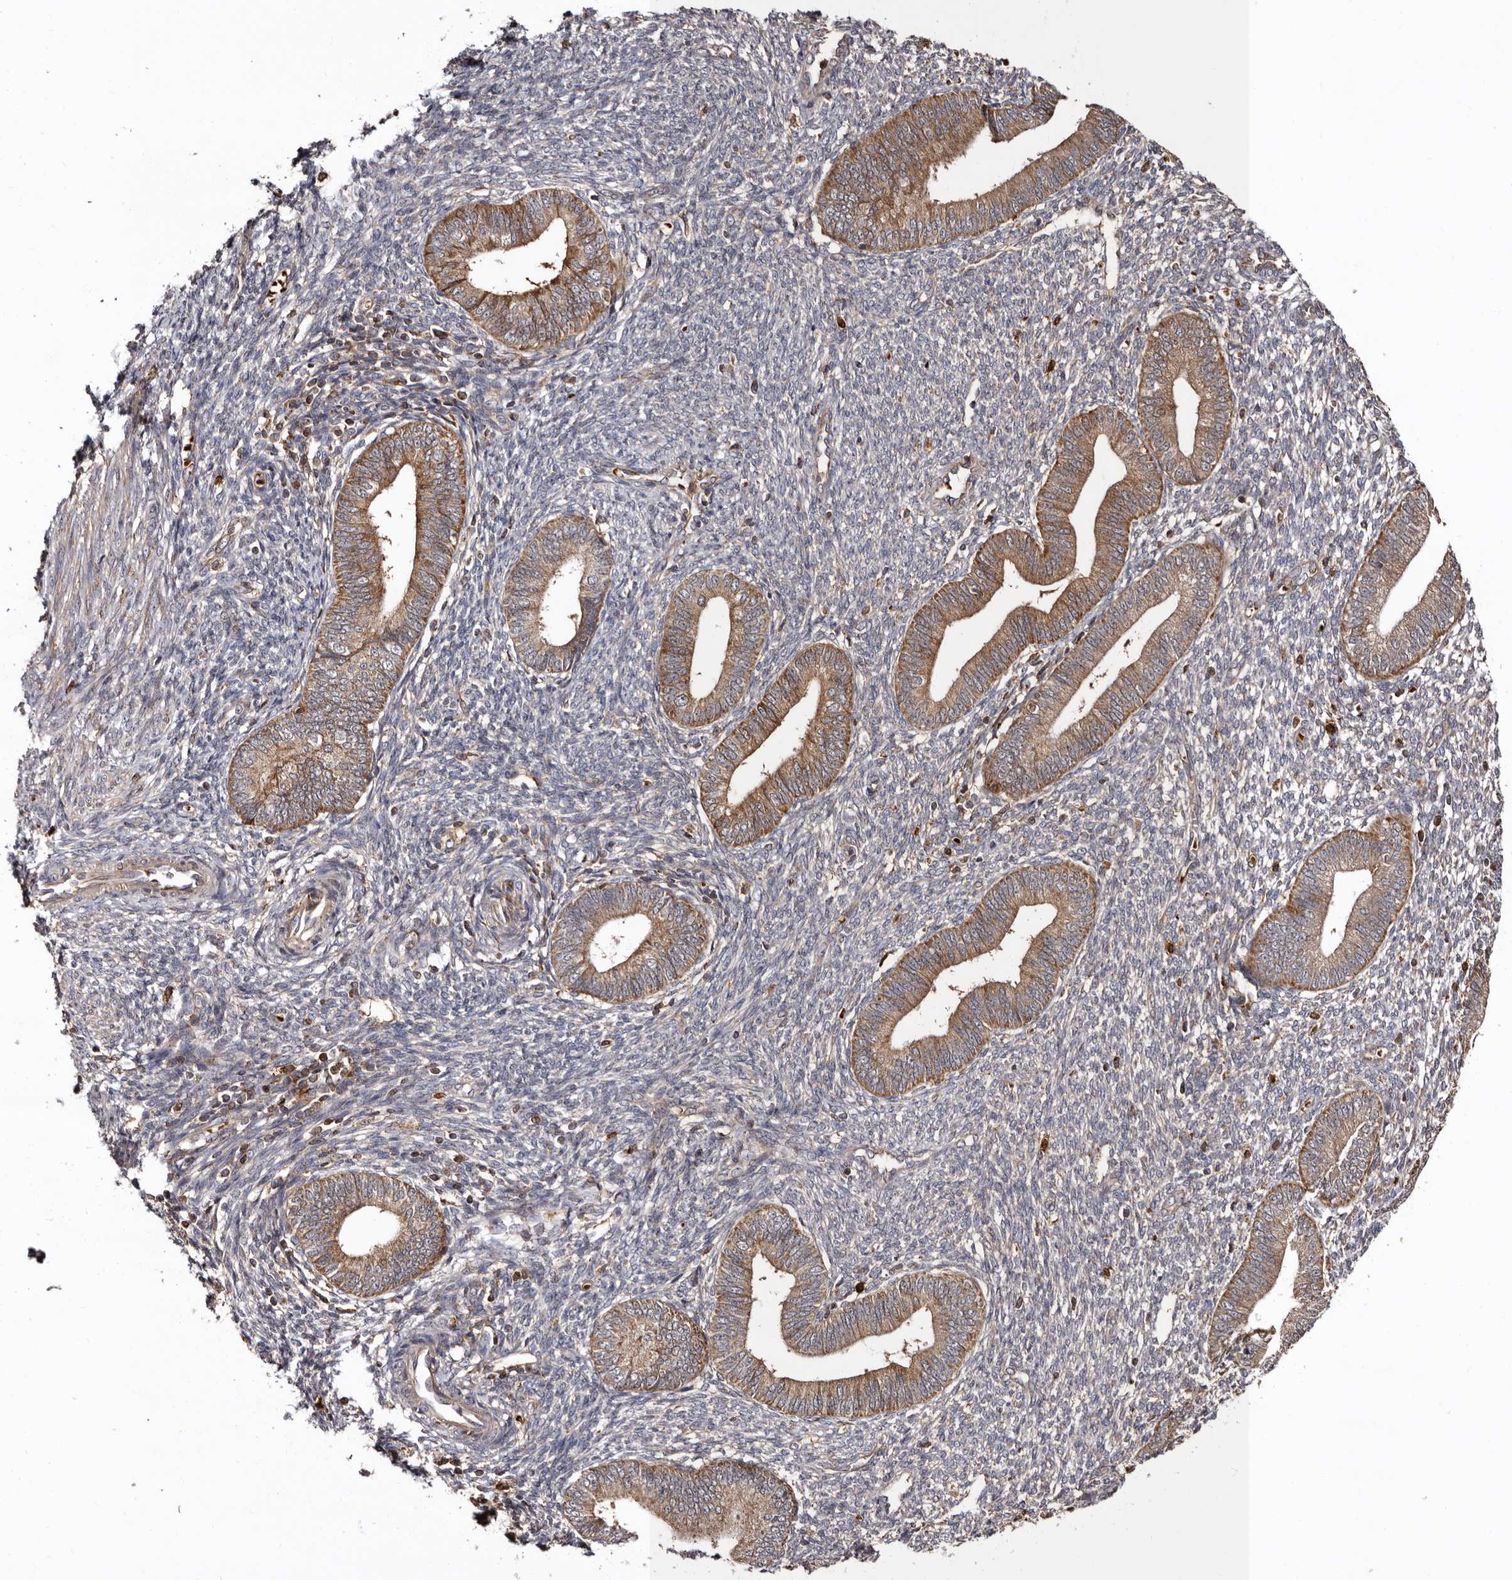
{"staining": {"intensity": "weak", "quantity": "25%-75%", "location": "cytoplasmic/membranous"}, "tissue": "endometrium", "cell_type": "Cells in endometrial stroma", "image_type": "normal", "snomed": [{"axis": "morphology", "description": "Normal tissue, NOS"}, {"axis": "topography", "description": "Endometrium"}], "caption": "Immunohistochemistry micrograph of benign human endometrium stained for a protein (brown), which demonstrates low levels of weak cytoplasmic/membranous staining in approximately 25%-75% of cells in endometrial stroma.", "gene": "BAX", "patient": {"sex": "female", "age": 46}}